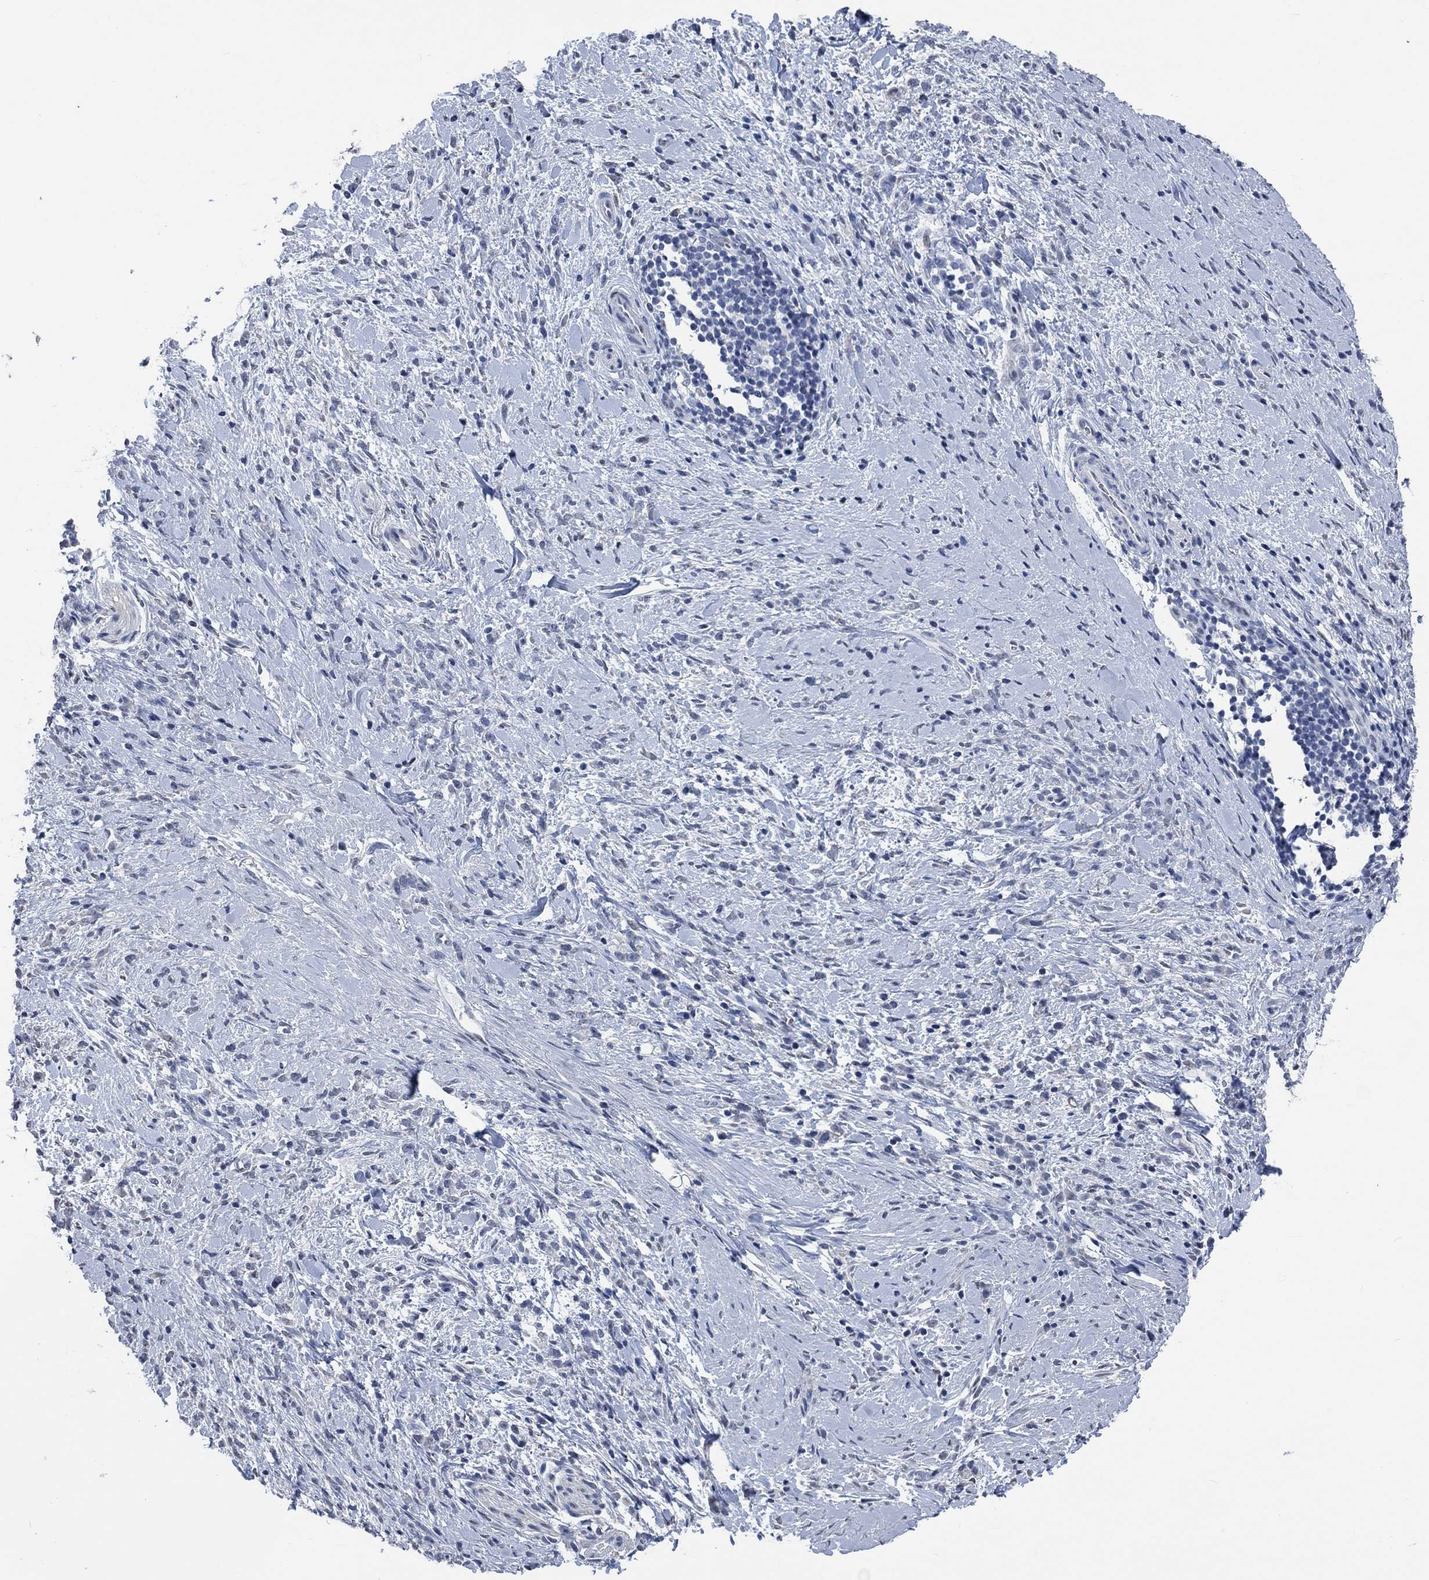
{"staining": {"intensity": "negative", "quantity": "none", "location": "none"}, "tissue": "stomach cancer", "cell_type": "Tumor cells", "image_type": "cancer", "snomed": [{"axis": "morphology", "description": "Adenocarcinoma, NOS"}, {"axis": "topography", "description": "Stomach"}], "caption": "Tumor cells show no significant positivity in stomach adenocarcinoma.", "gene": "OBSCN", "patient": {"sex": "female", "age": 57}}